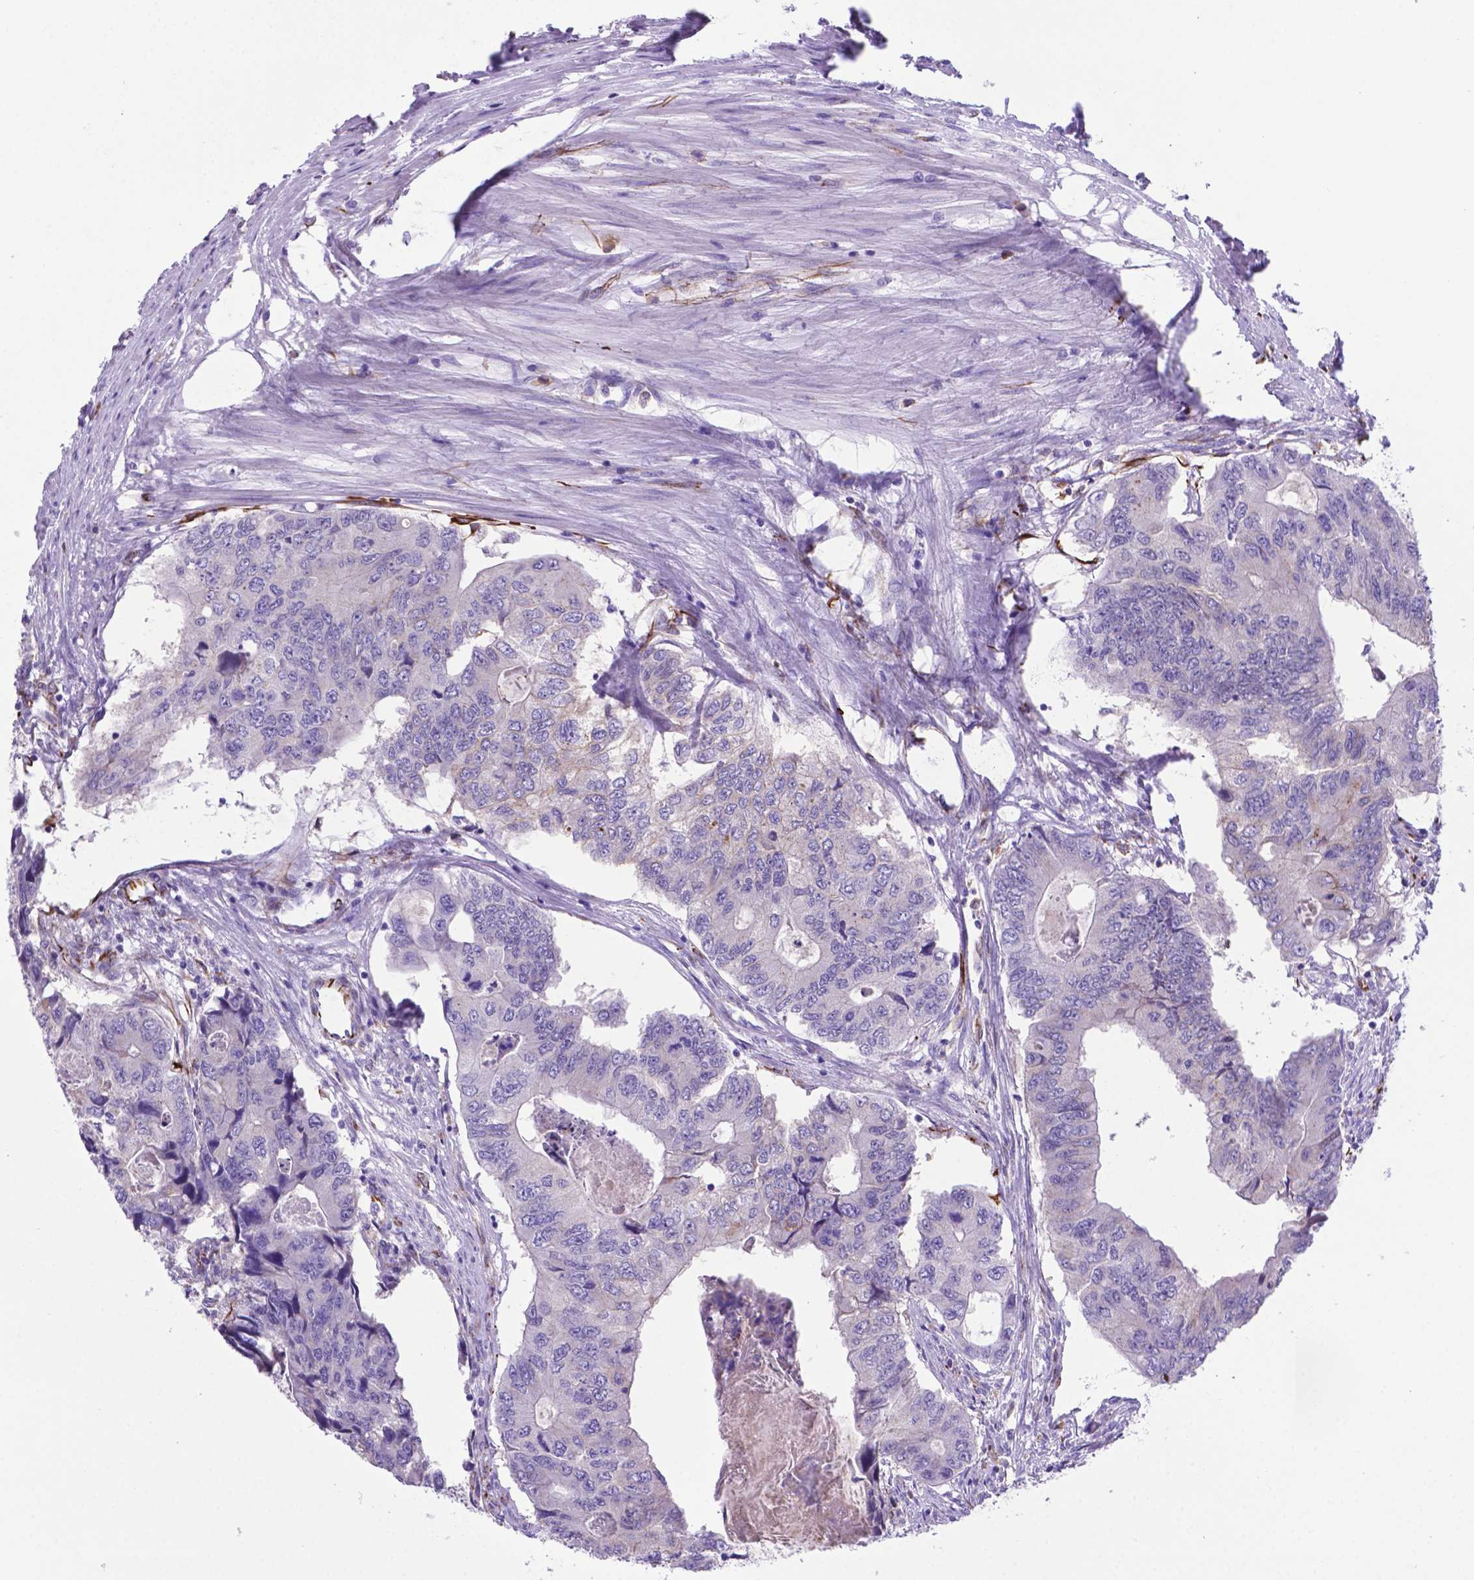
{"staining": {"intensity": "negative", "quantity": "none", "location": "none"}, "tissue": "colorectal cancer", "cell_type": "Tumor cells", "image_type": "cancer", "snomed": [{"axis": "morphology", "description": "Adenocarcinoma, NOS"}, {"axis": "topography", "description": "Colon"}], "caption": "Tumor cells are negative for protein expression in human colorectal cancer.", "gene": "LZTR1", "patient": {"sex": "male", "age": 53}}